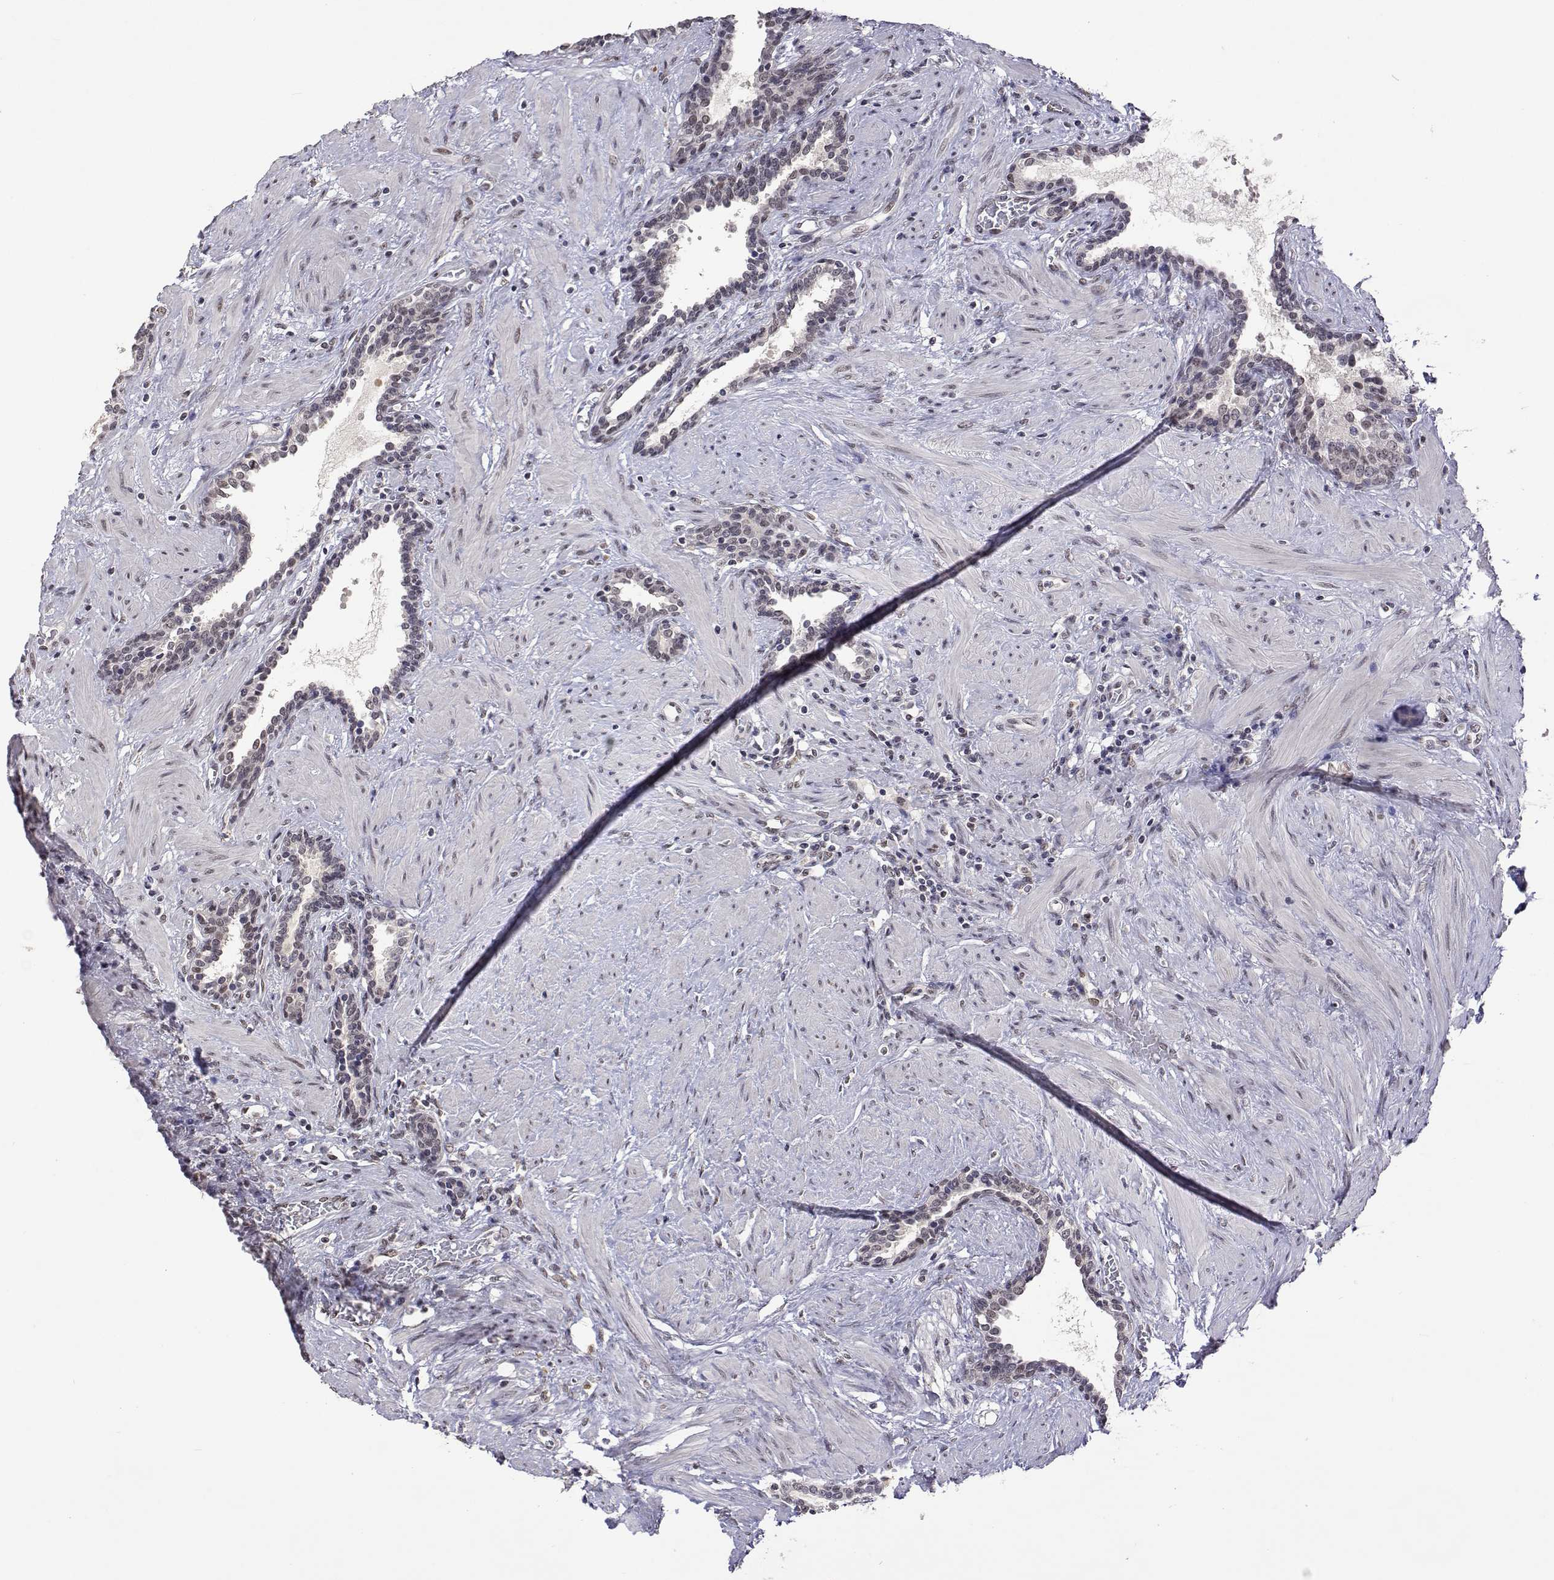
{"staining": {"intensity": "weak", "quantity": "<25%", "location": "nuclear"}, "tissue": "prostate", "cell_type": "Glandular cells", "image_type": "normal", "snomed": [{"axis": "morphology", "description": "Normal tissue, NOS"}, {"axis": "topography", "description": "Prostate"}], "caption": "This histopathology image is of benign prostate stained with immunohistochemistry to label a protein in brown with the nuclei are counter-stained blue. There is no staining in glandular cells.", "gene": "HNRNPA0", "patient": {"sex": "male", "age": 55}}